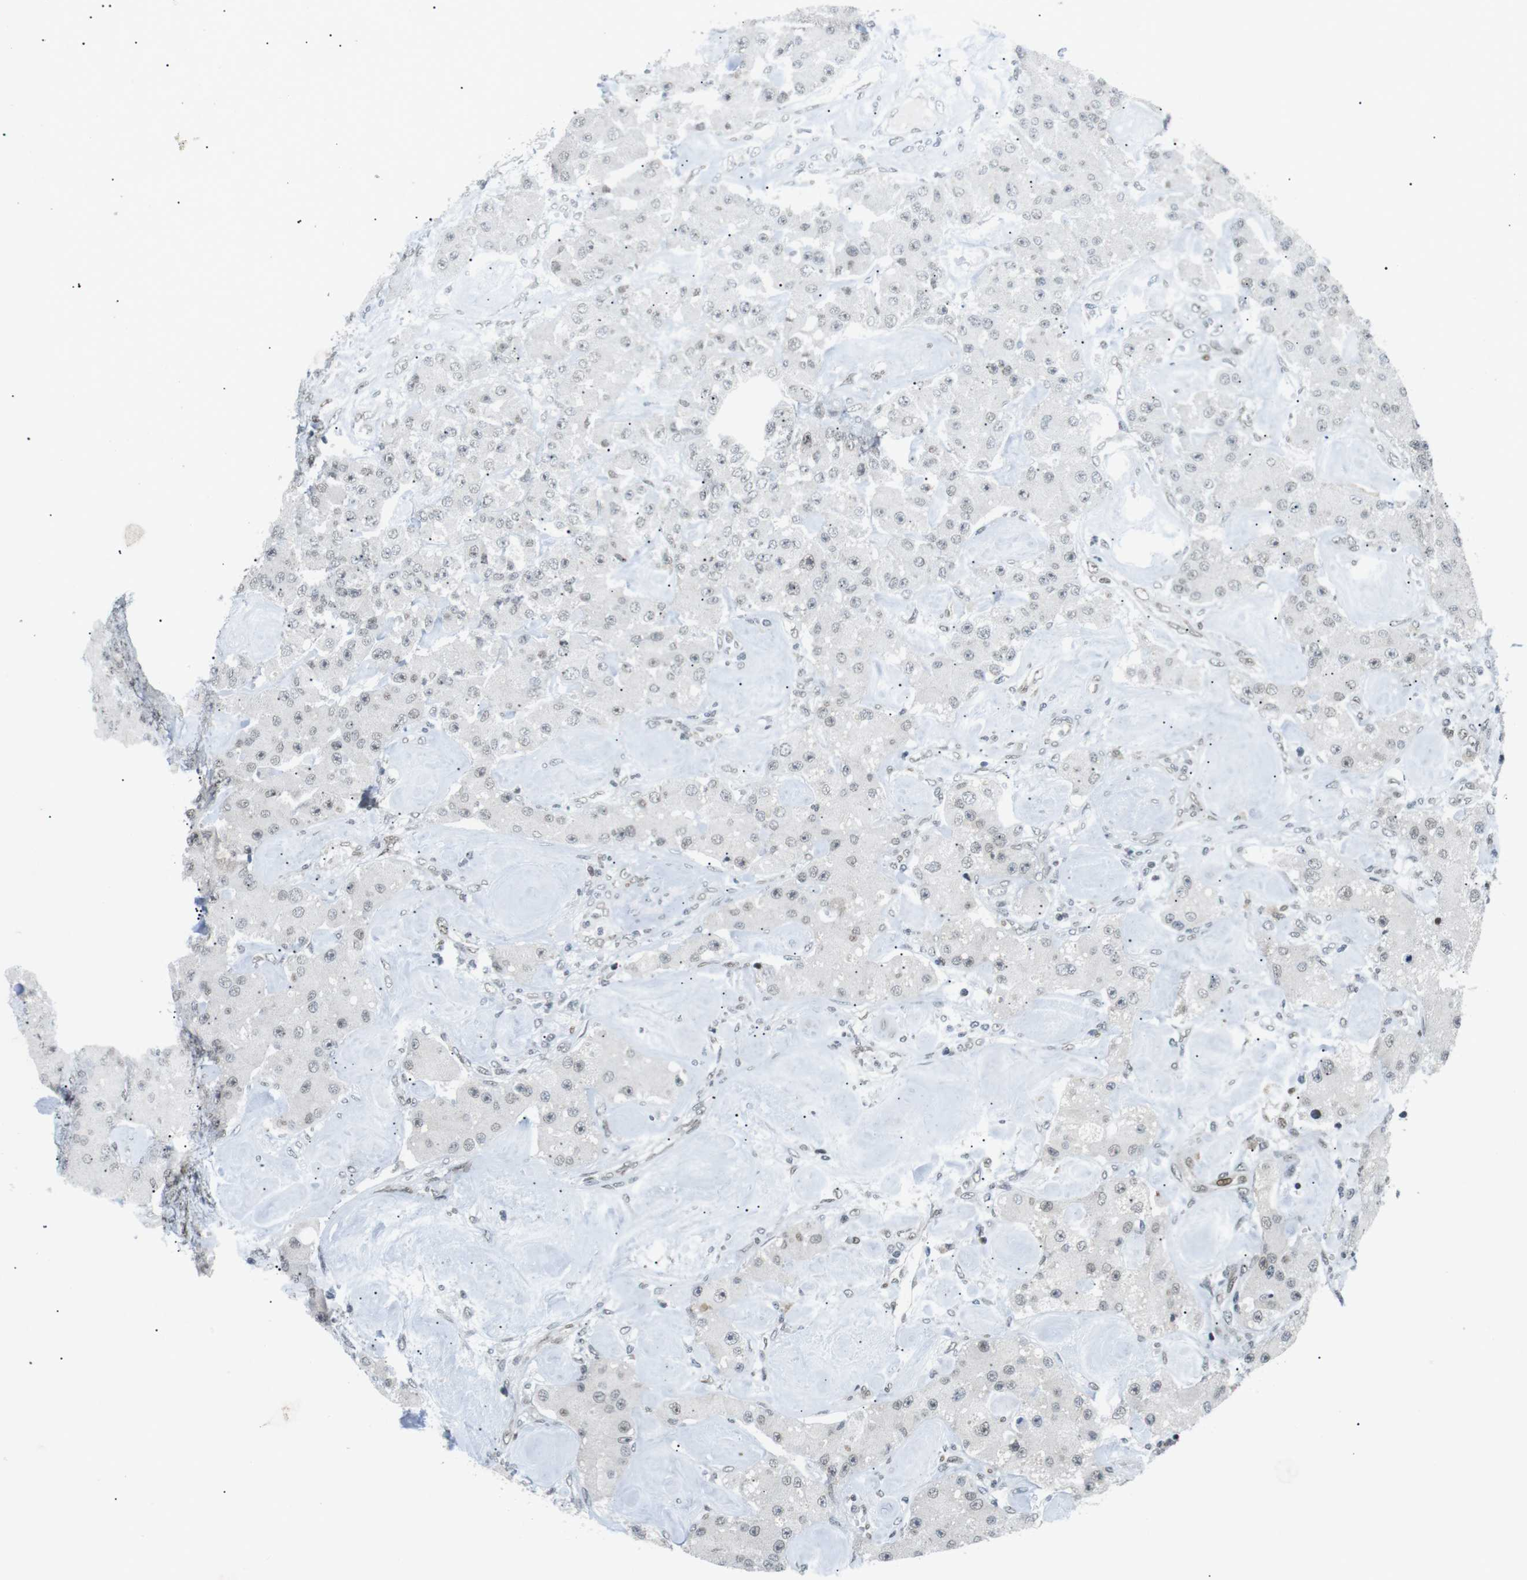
{"staining": {"intensity": "negative", "quantity": "none", "location": "none"}, "tissue": "carcinoid", "cell_type": "Tumor cells", "image_type": "cancer", "snomed": [{"axis": "morphology", "description": "Carcinoid, malignant, NOS"}, {"axis": "topography", "description": "Pancreas"}], "caption": "High magnification brightfield microscopy of carcinoid stained with DAB (3,3'-diaminobenzidine) (brown) and counterstained with hematoxylin (blue): tumor cells show no significant expression.", "gene": "CDC27", "patient": {"sex": "male", "age": 41}}